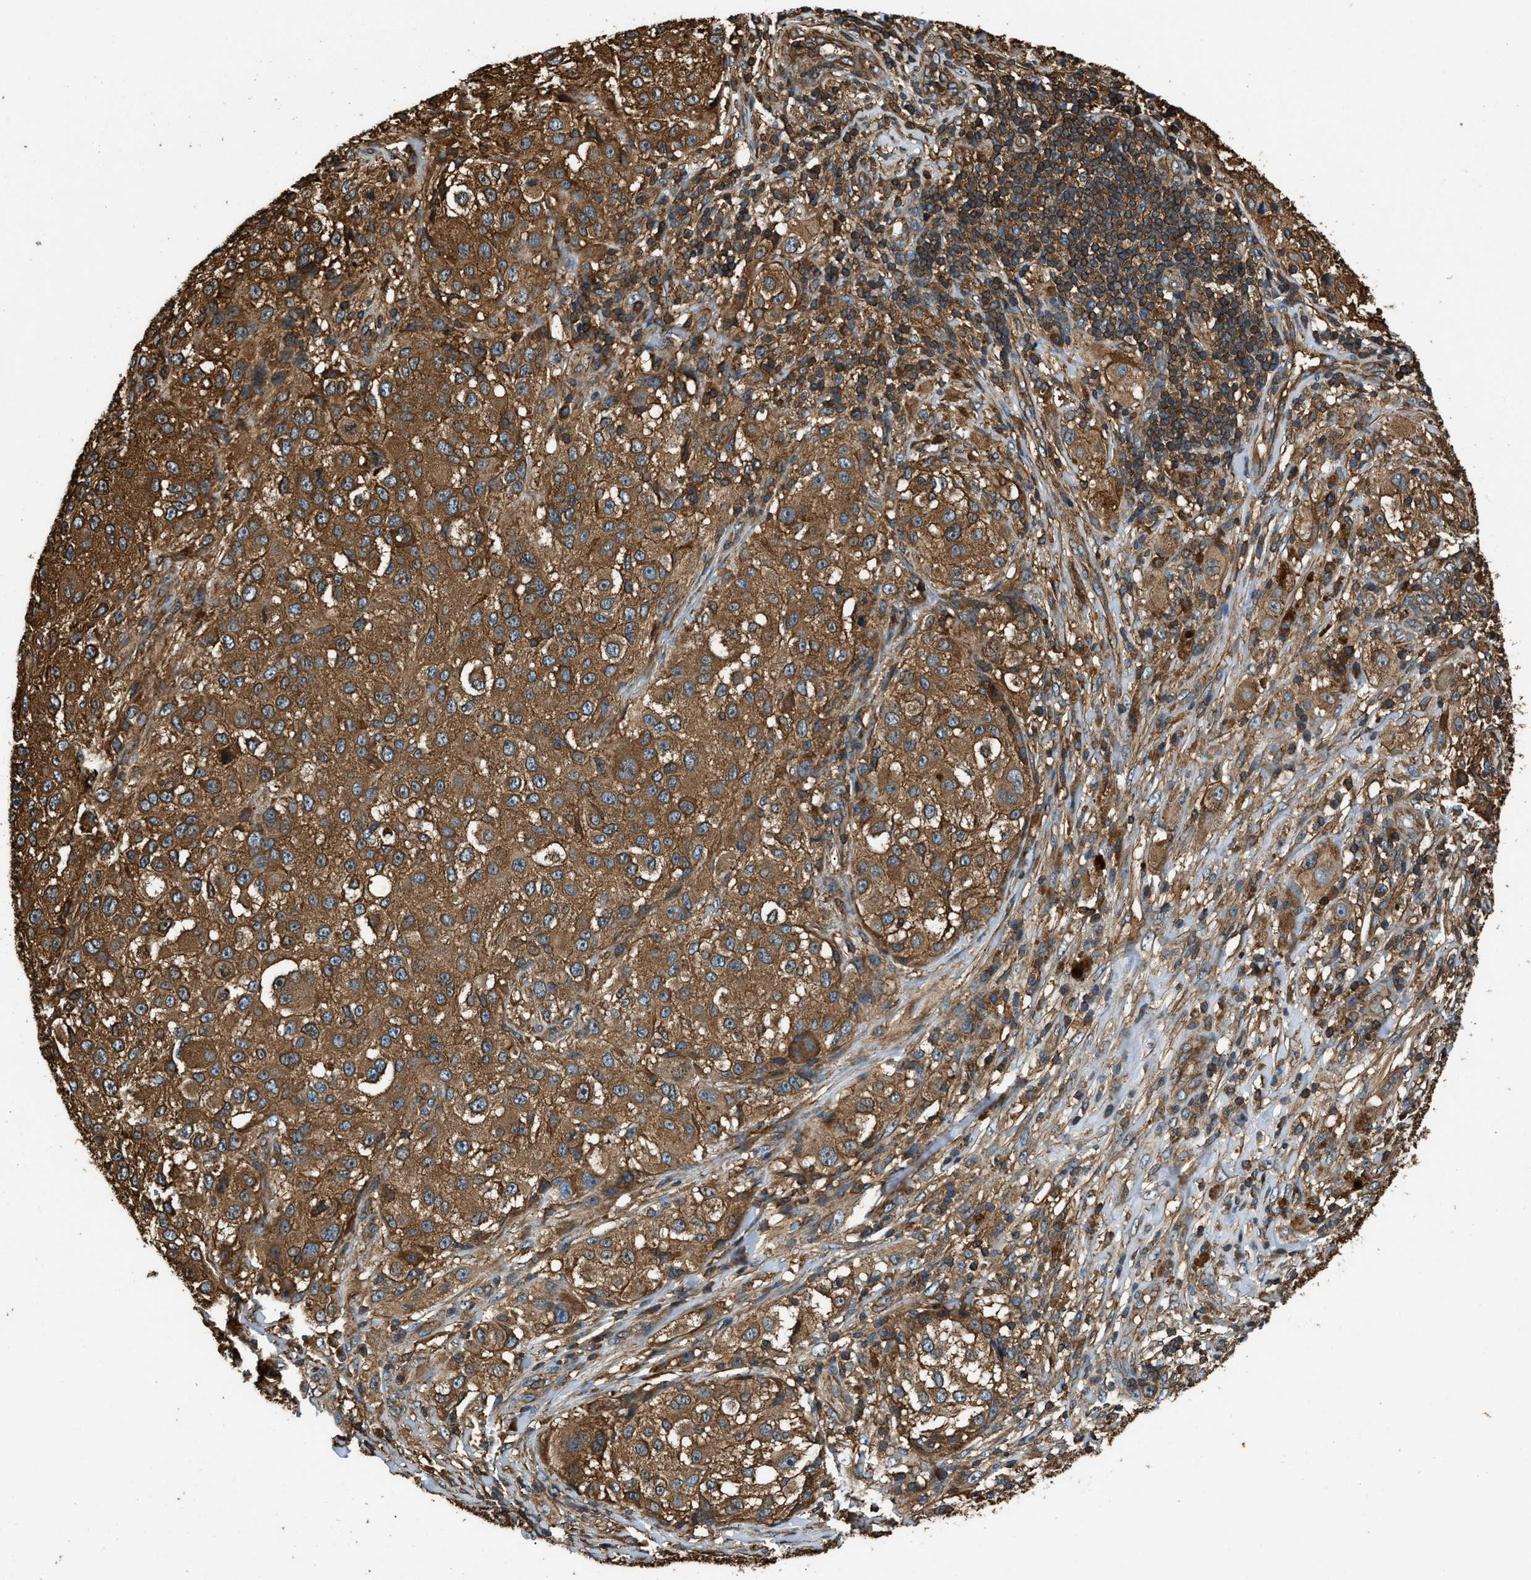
{"staining": {"intensity": "strong", "quantity": ">75%", "location": "cytoplasmic/membranous"}, "tissue": "melanoma", "cell_type": "Tumor cells", "image_type": "cancer", "snomed": [{"axis": "morphology", "description": "Necrosis, NOS"}, {"axis": "morphology", "description": "Malignant melanoma, NOS"}, {"axis": "topography", "description": "Skin"}], "caption": "About >75% of tumor cells in human malignant melanoma exhibit strong cytoplasmic/membranous protein expression as visualized by brown immunohistochemical staining.", "gene": "YARS1", "patient": {"sex": "female", "age": 87}}